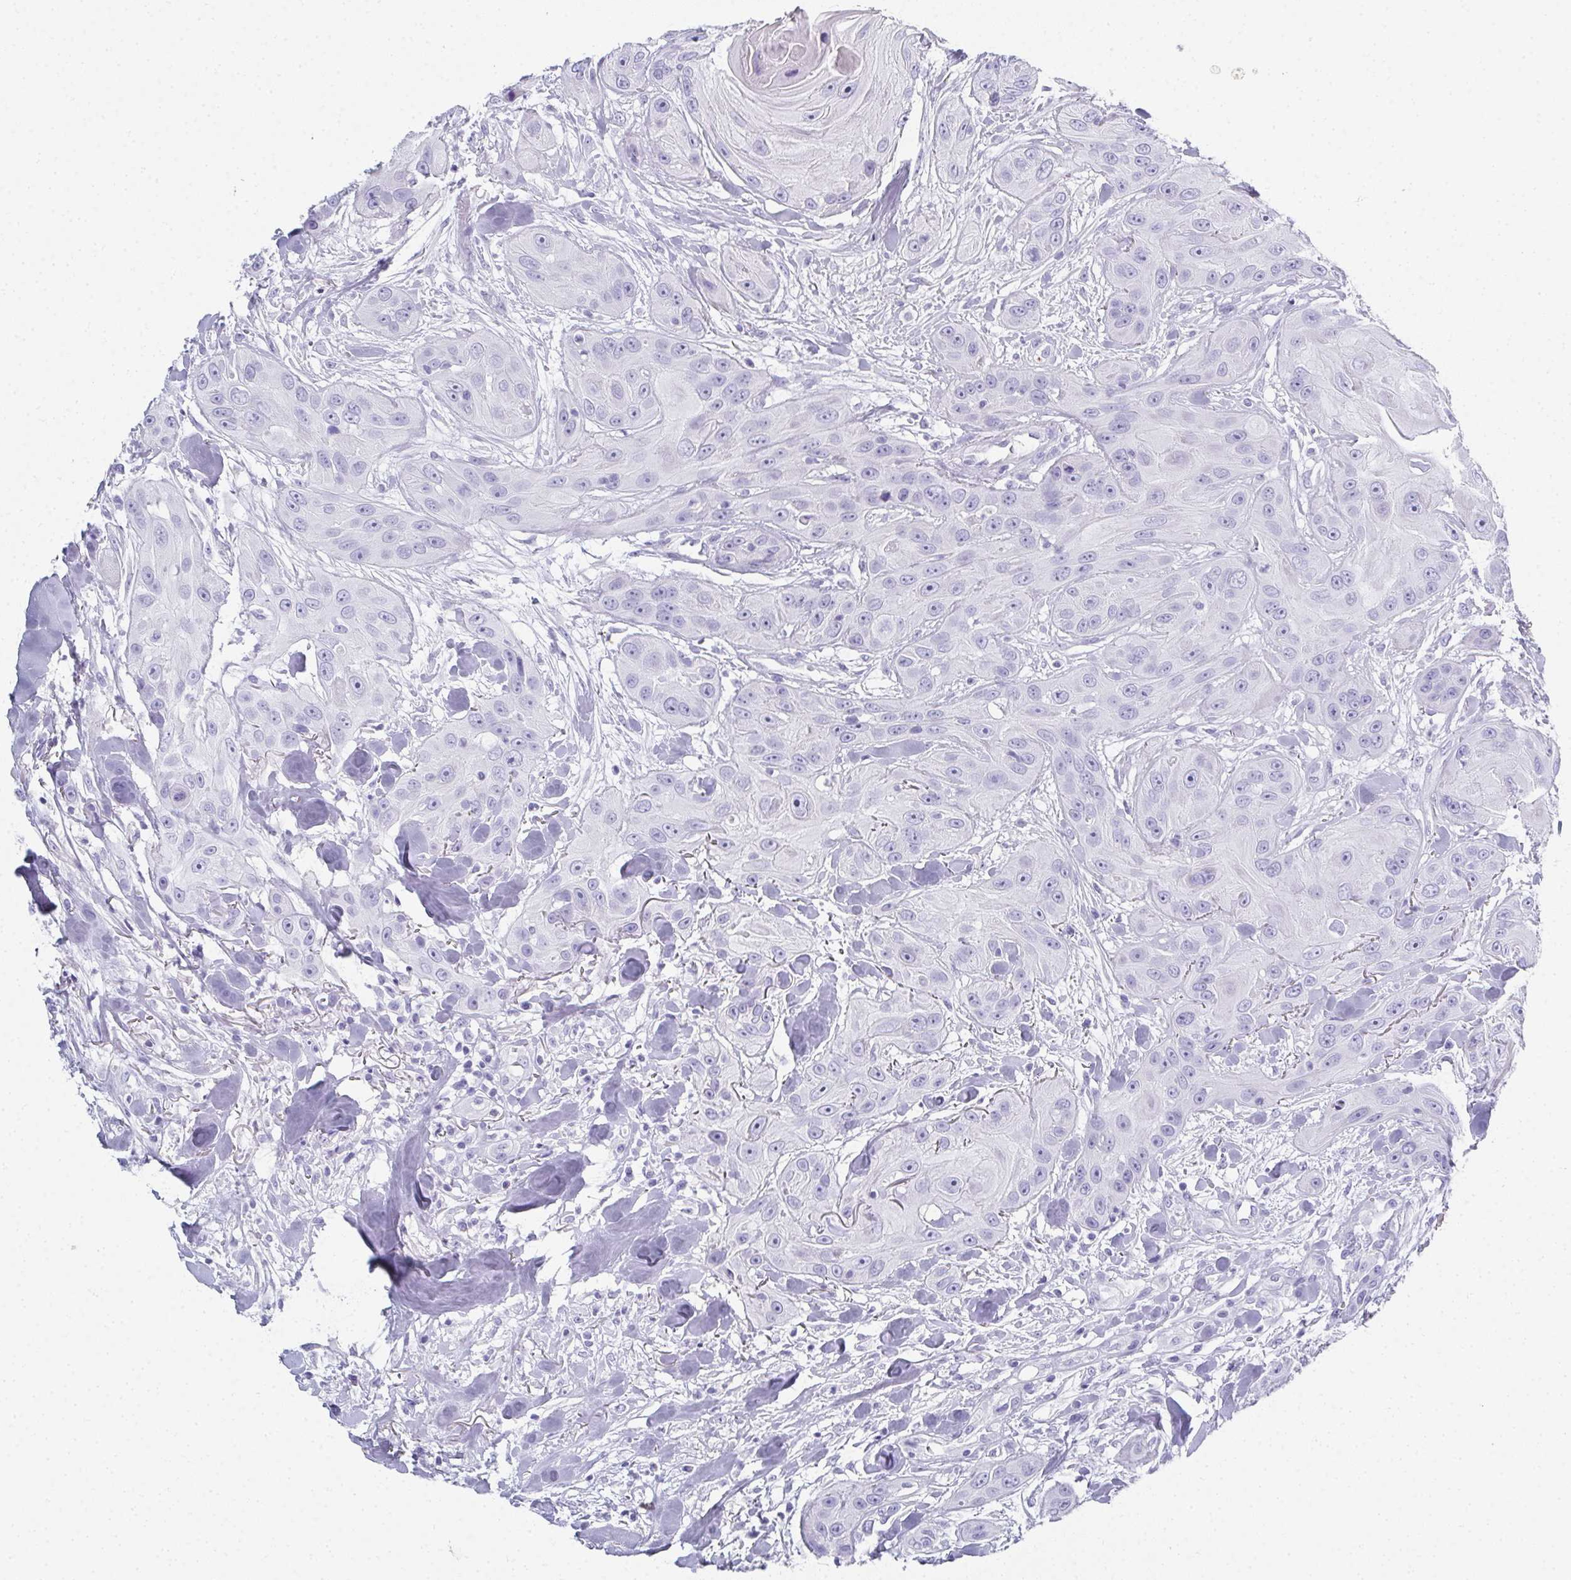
{"staining": {"intensity": "negative", "quantity": "none", "location": "none"}, "tissue": "head and neck cancer", "cell_type": "Tumor cells", "image_type": "cancer", "snomed": [{"axis": "morphology", "description": "Squamous cell carcinoma, NOS"}, {"axis": "topography", "description": "Oral tissue"}, {"axis": "topography", "description": "Head-Neck"}], "caption": "This photomicrograph is of head and neck squamous cell carcinoma stained with immunohistochemistry (IHC) to label a protein in brown with the nuclei are counter-stained blue. There is no positivity in tumor cells. (Stains: DAB (3,3'-diaminobenzidine) IHC with hematoxylin counter stain, Microscopy: brightfield microscopy at high magnification).", "gene": "SYCP1", "patient": {"sex": "male", "age": 77}}